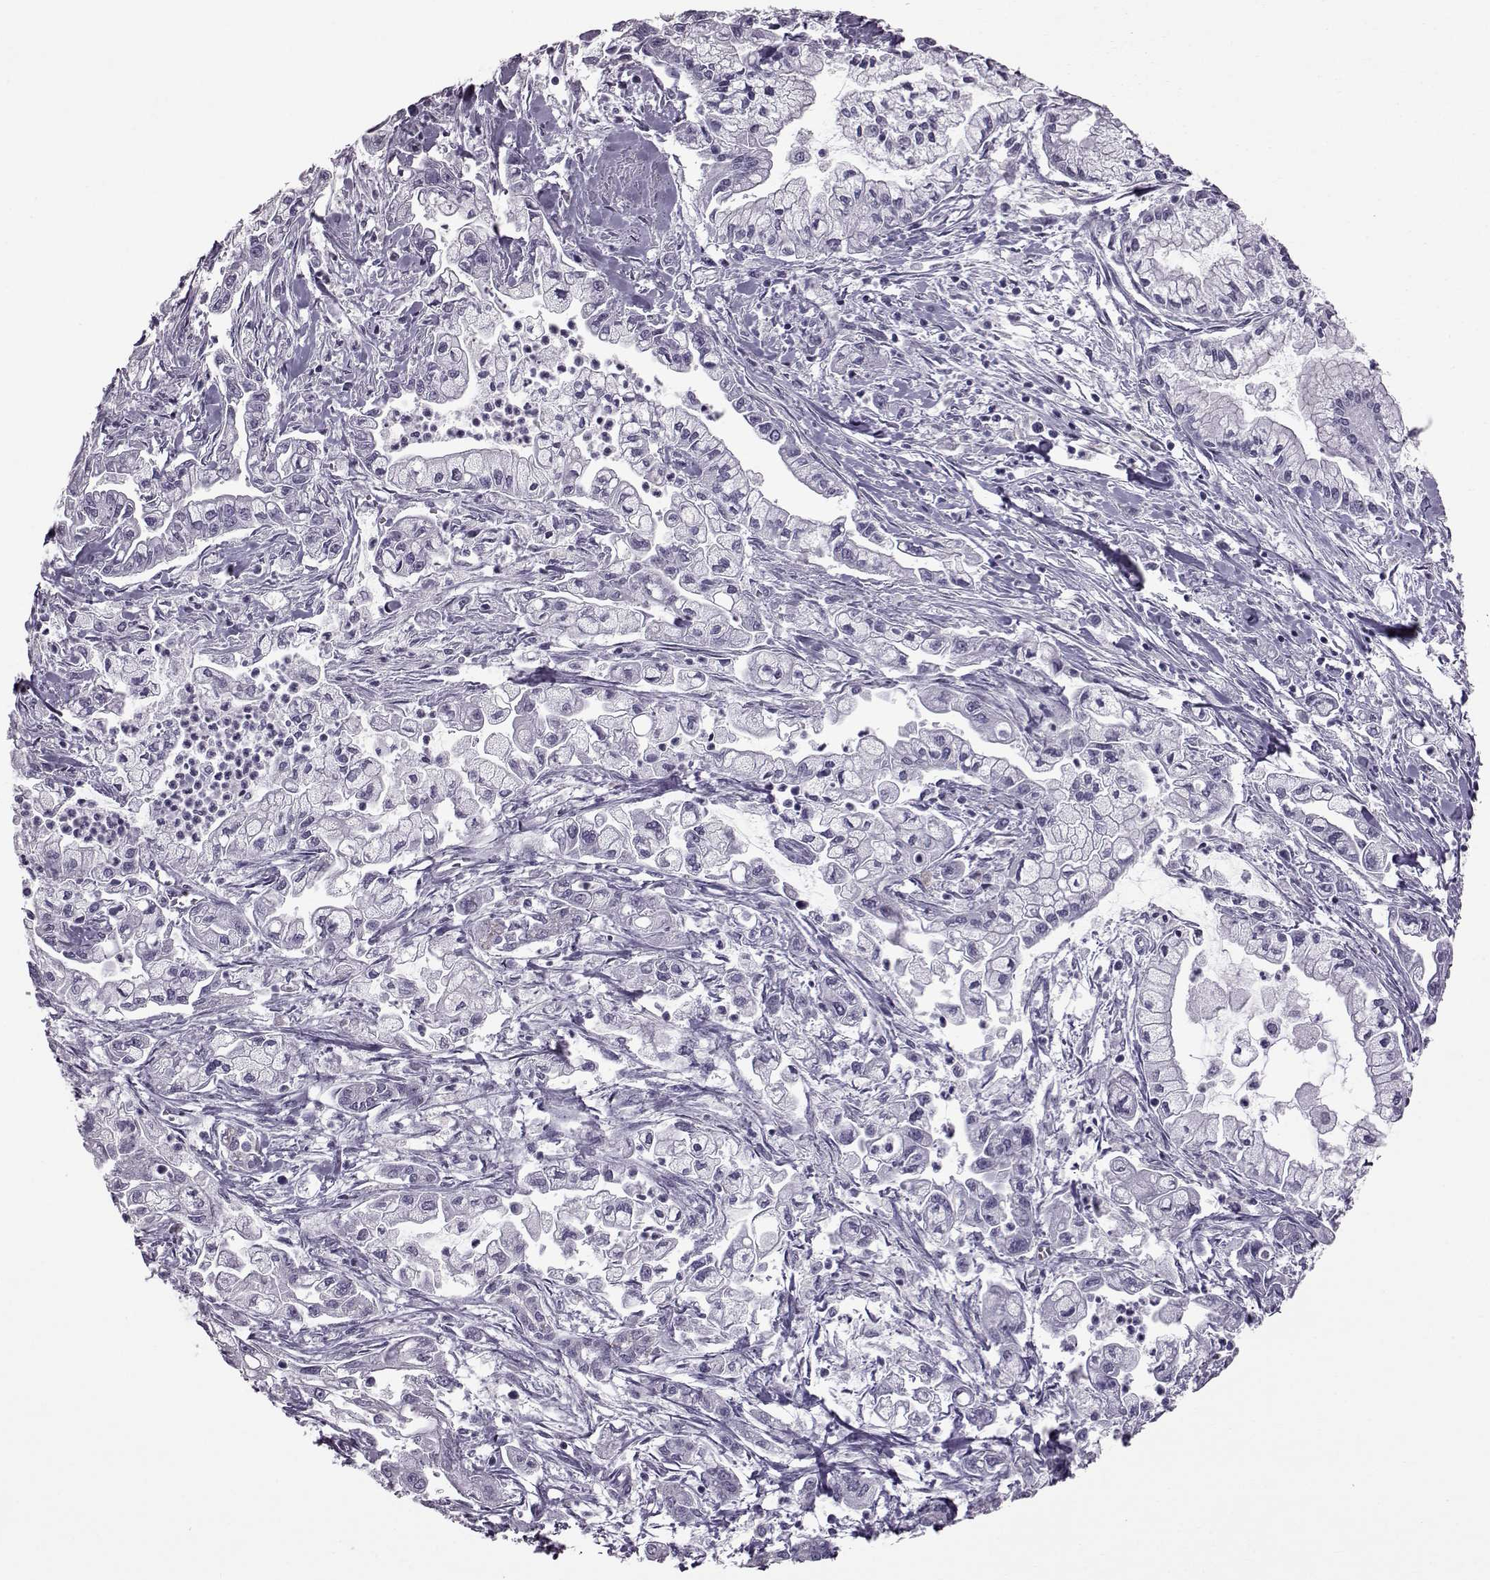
{"staining": {"intensity": "negative", "quantity": "none", "location": "none"}, "tissue": "pancreatic cancer", "cell_type": "Tumor cells", "image_type": "cancer", "snomed": [{"axis": "morphology", "description": "Adenocarcinoma, NOS"}, {"axis": "topography", "description": "Pancreas"}], "caption": "DAB immunohistochemical staining of human pancreatic cancer displays no significant positivity in tumor cells.", "gene": "SLC28A2", "patient": {"sex": "male", "age": 54}}